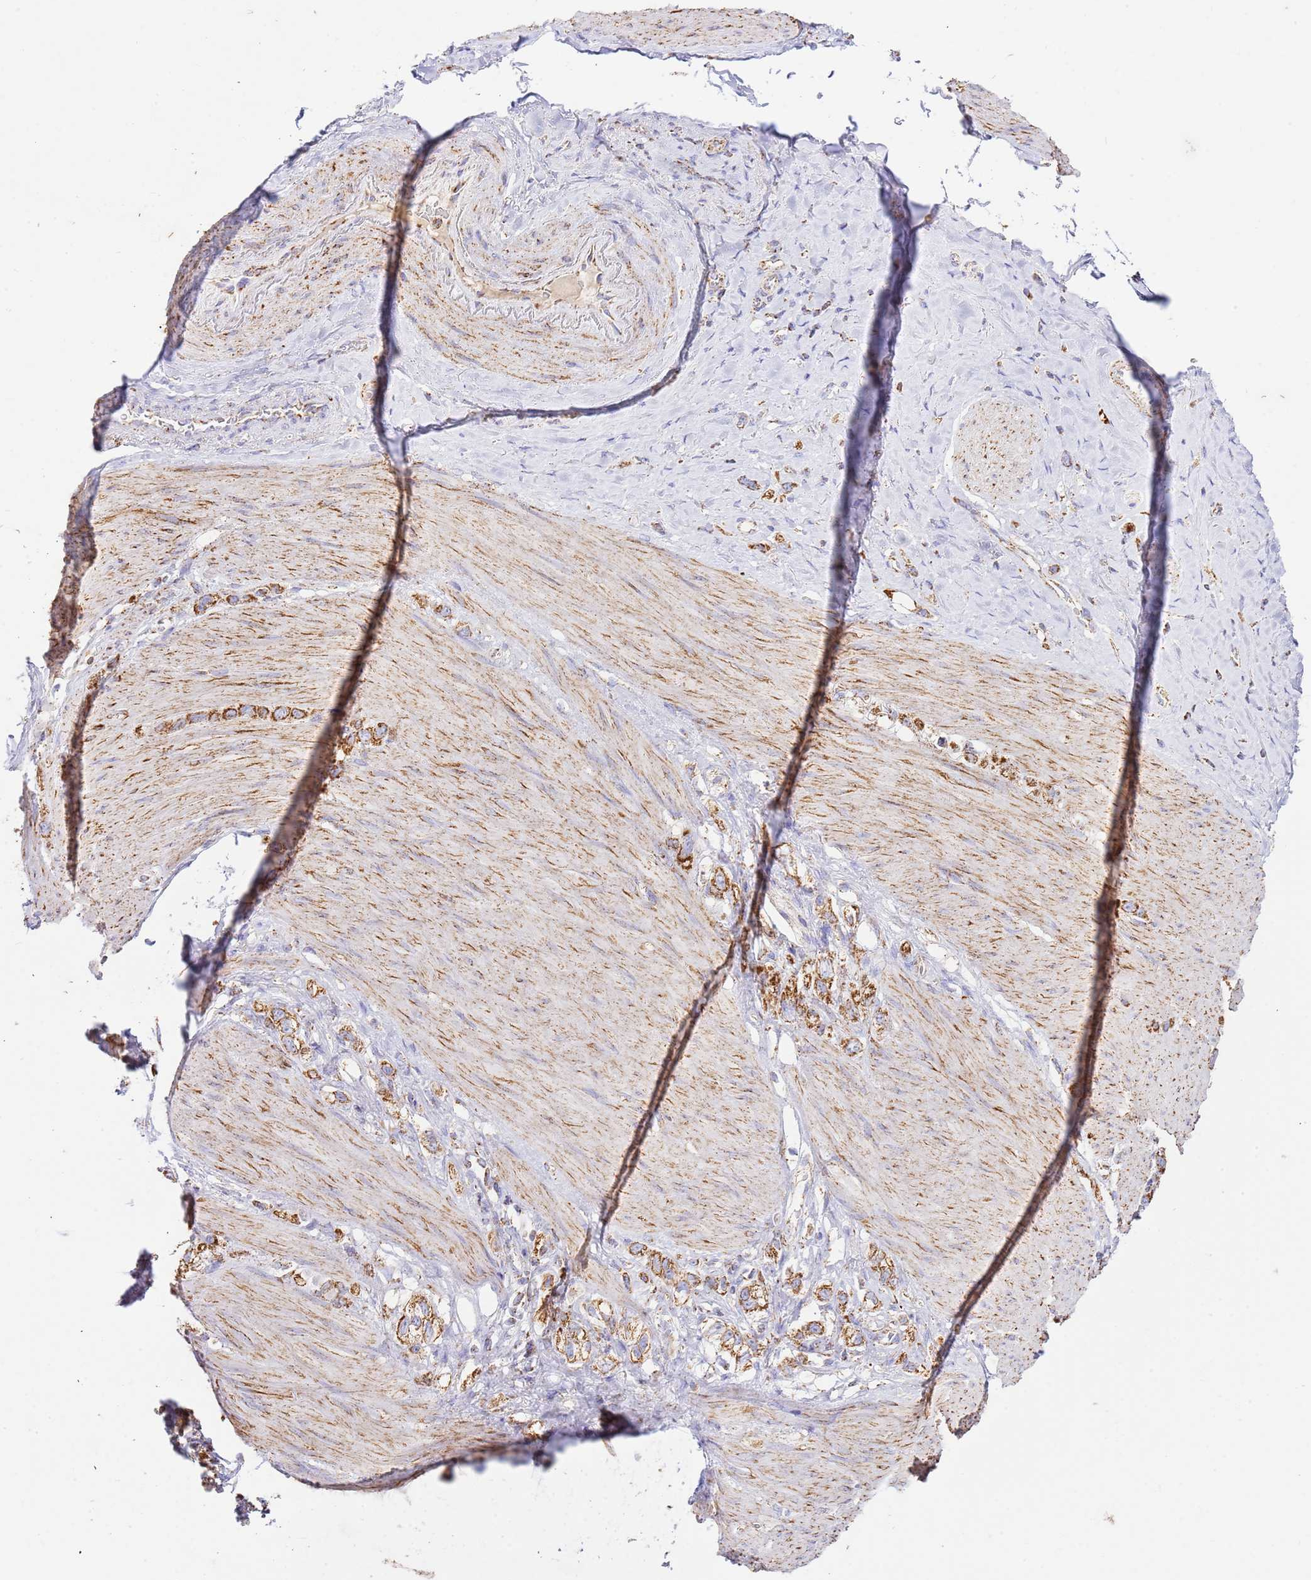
{"staining": {"intensity": "strong", "quantity": ">75%", "location": "cytoplasmic/membranous"}, "tissue": "stomach cancer", "cell_type": "Tumor cells", "image_type": "cancer", "snomed": [{"axis": "morphology", "description": "Adenocarcinoma, NOS"}, {"axis": "topography", "description": "Stomach"}], "caption": "The micrograph shows a brown stain indicating the presence of a protein in the cytoplasmic/membranous of tumor cells in stomach adenocarcinoma.", "gene": "ZBTB39", "patient": {"sex": "female", "age": 65}}